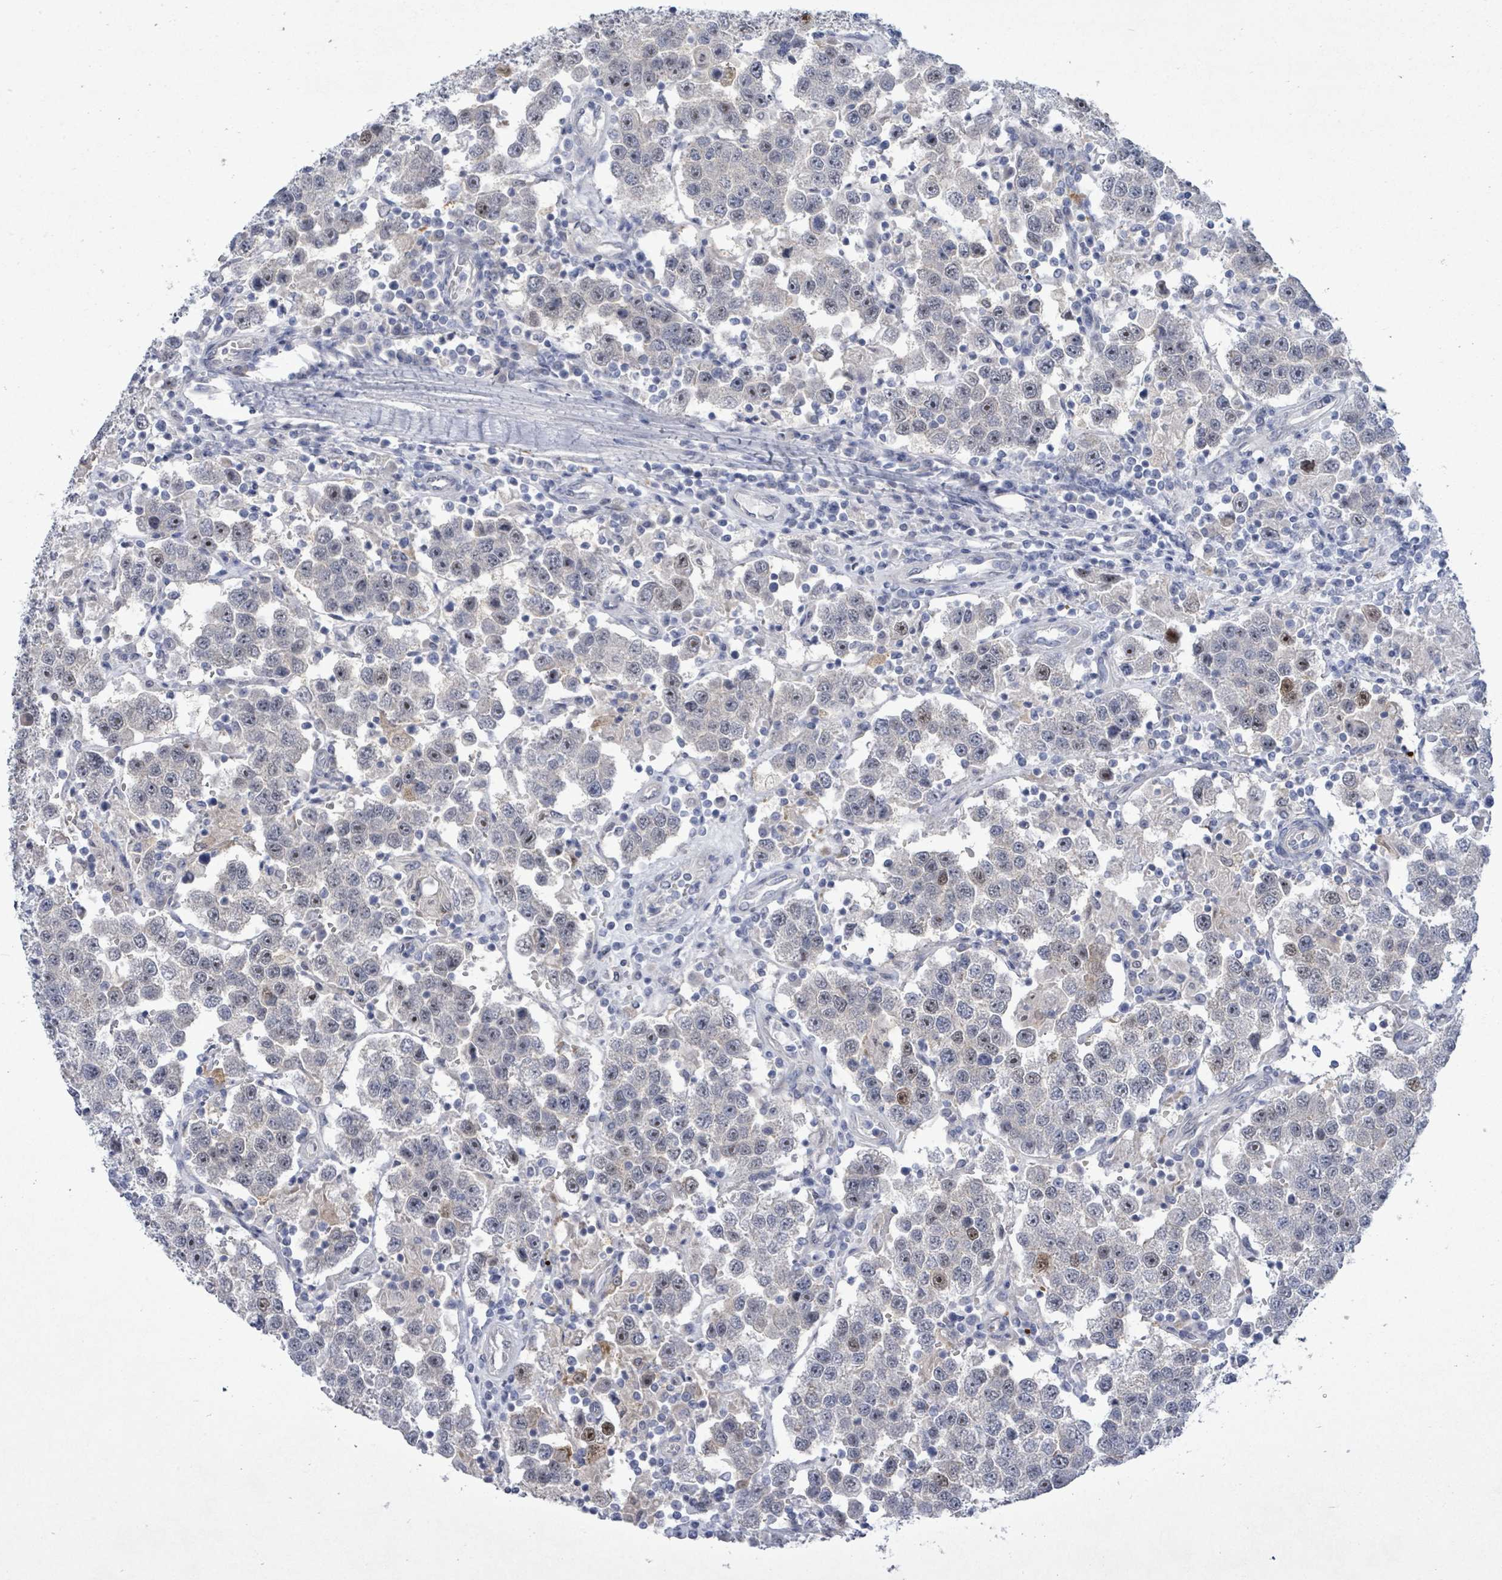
{"staining": {"intensity": "negative", "quantity": "none", "location": "none"}, "tissue": "testis cancer", "cell_type": "Tumor cells", "image_type": "cancer", "snomed": [{"axis": "morphology", "description": "Seminoma, NOS"}, {"axis": "topography", "description": "Testis"}], "caption": "A high-resolution micrograph shows immunohistochemistry (IHC) staining of testis seminoma, which exhibits no significant staining in tumor cells.", "gene": "CT45A5", "patient": {"sex": "male", "age": 37}}